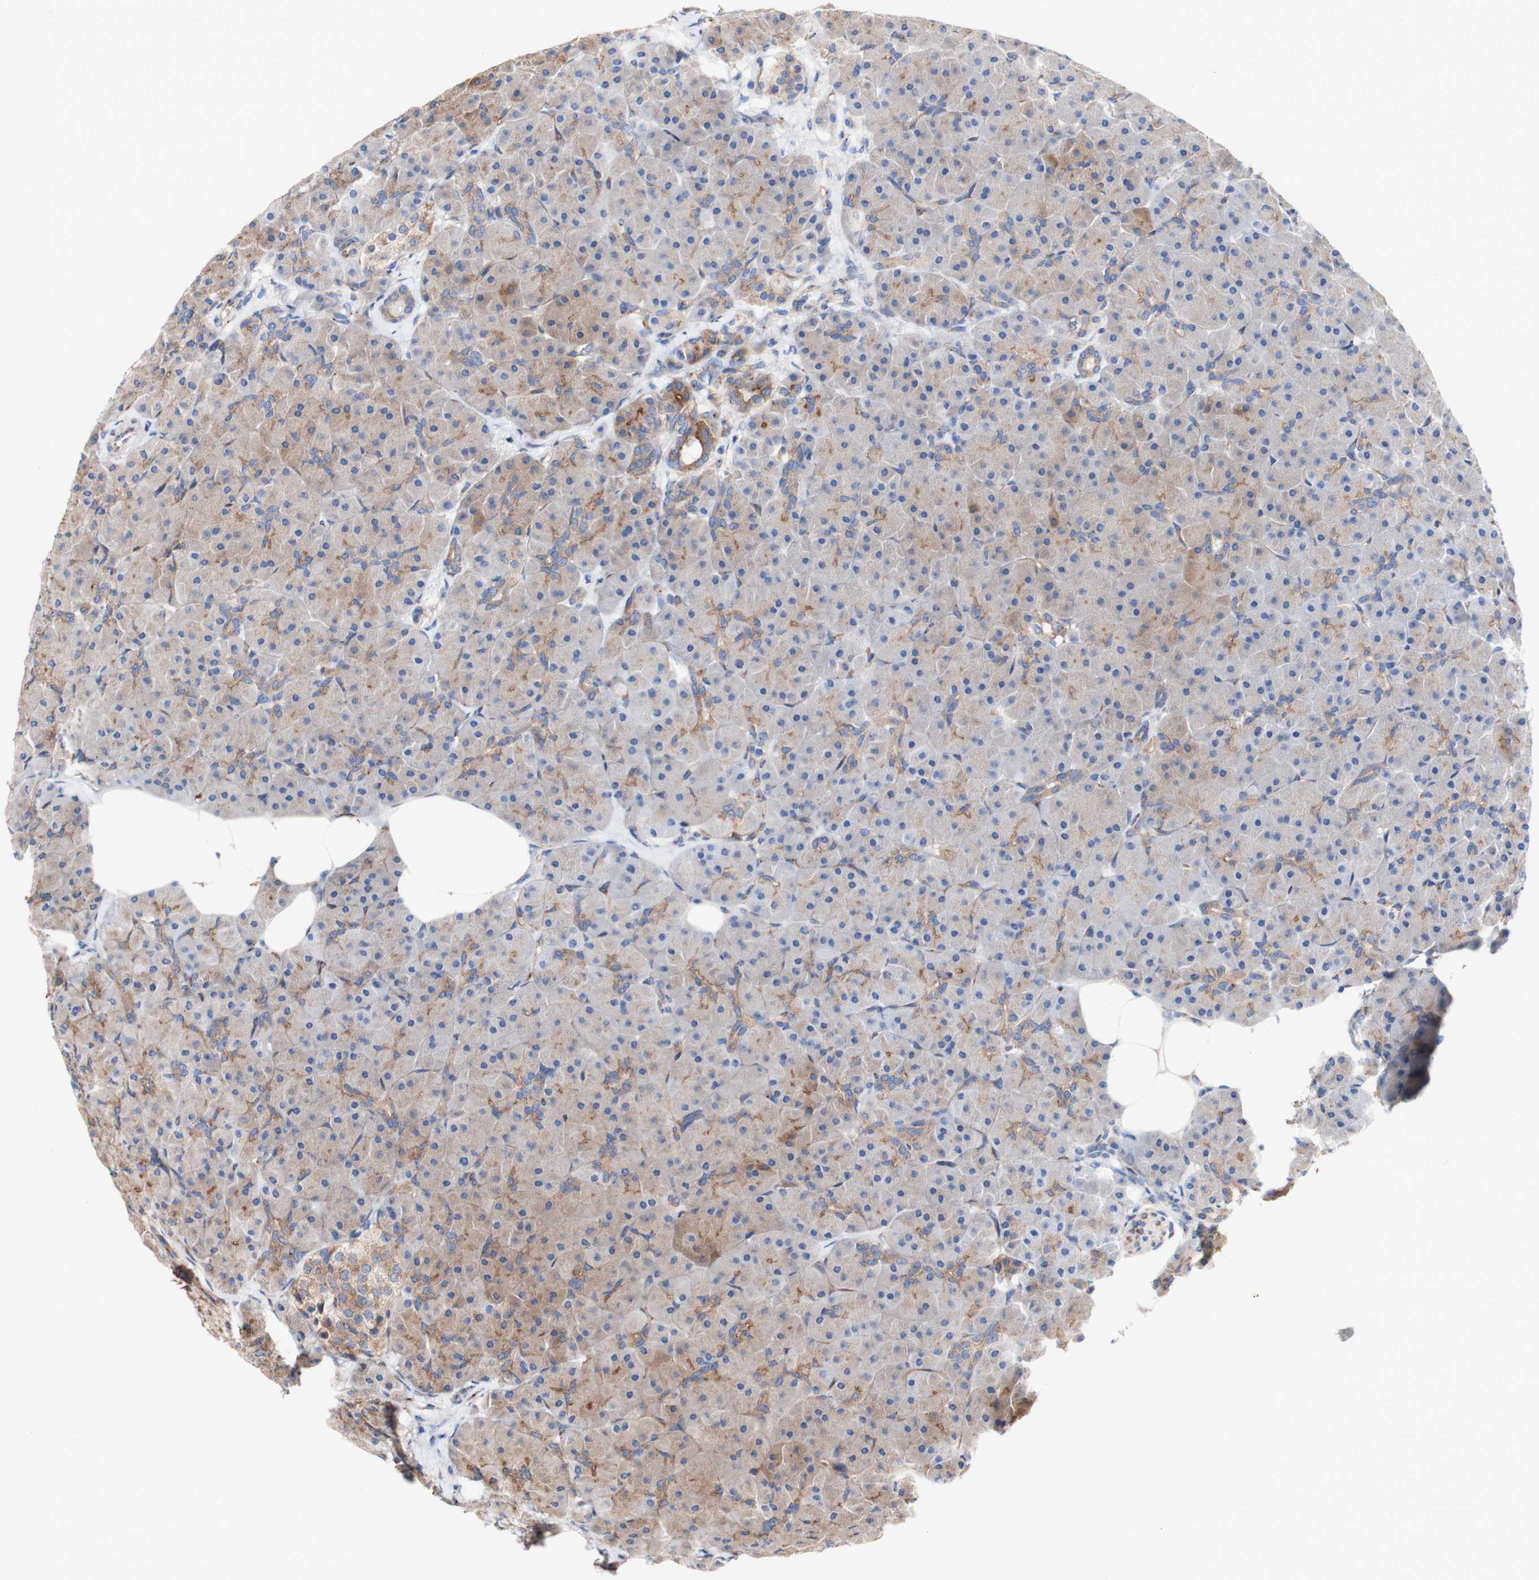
{"staining": {"intensity": "moderate", "quantity": "25%-75%", "location": "cytoplasmic/membranous"}, "tissue": "pancreas", "cell_type": "Exocrine glandular cells", "image_type": "normal", "snomed": [{"axis": "morphology", "description": "Normal tissue, NOS"}, {"axis": "topography", "description": "Pancreas"}], "caption": "Protein expression analysis of normal pancreas exhibits moderate cytoplasmic/membranous expression in approximately 25%-75% of exocrine glandular cells.", "gene": "LRIG3", "patient": {"sex": "male", "age": 66}}